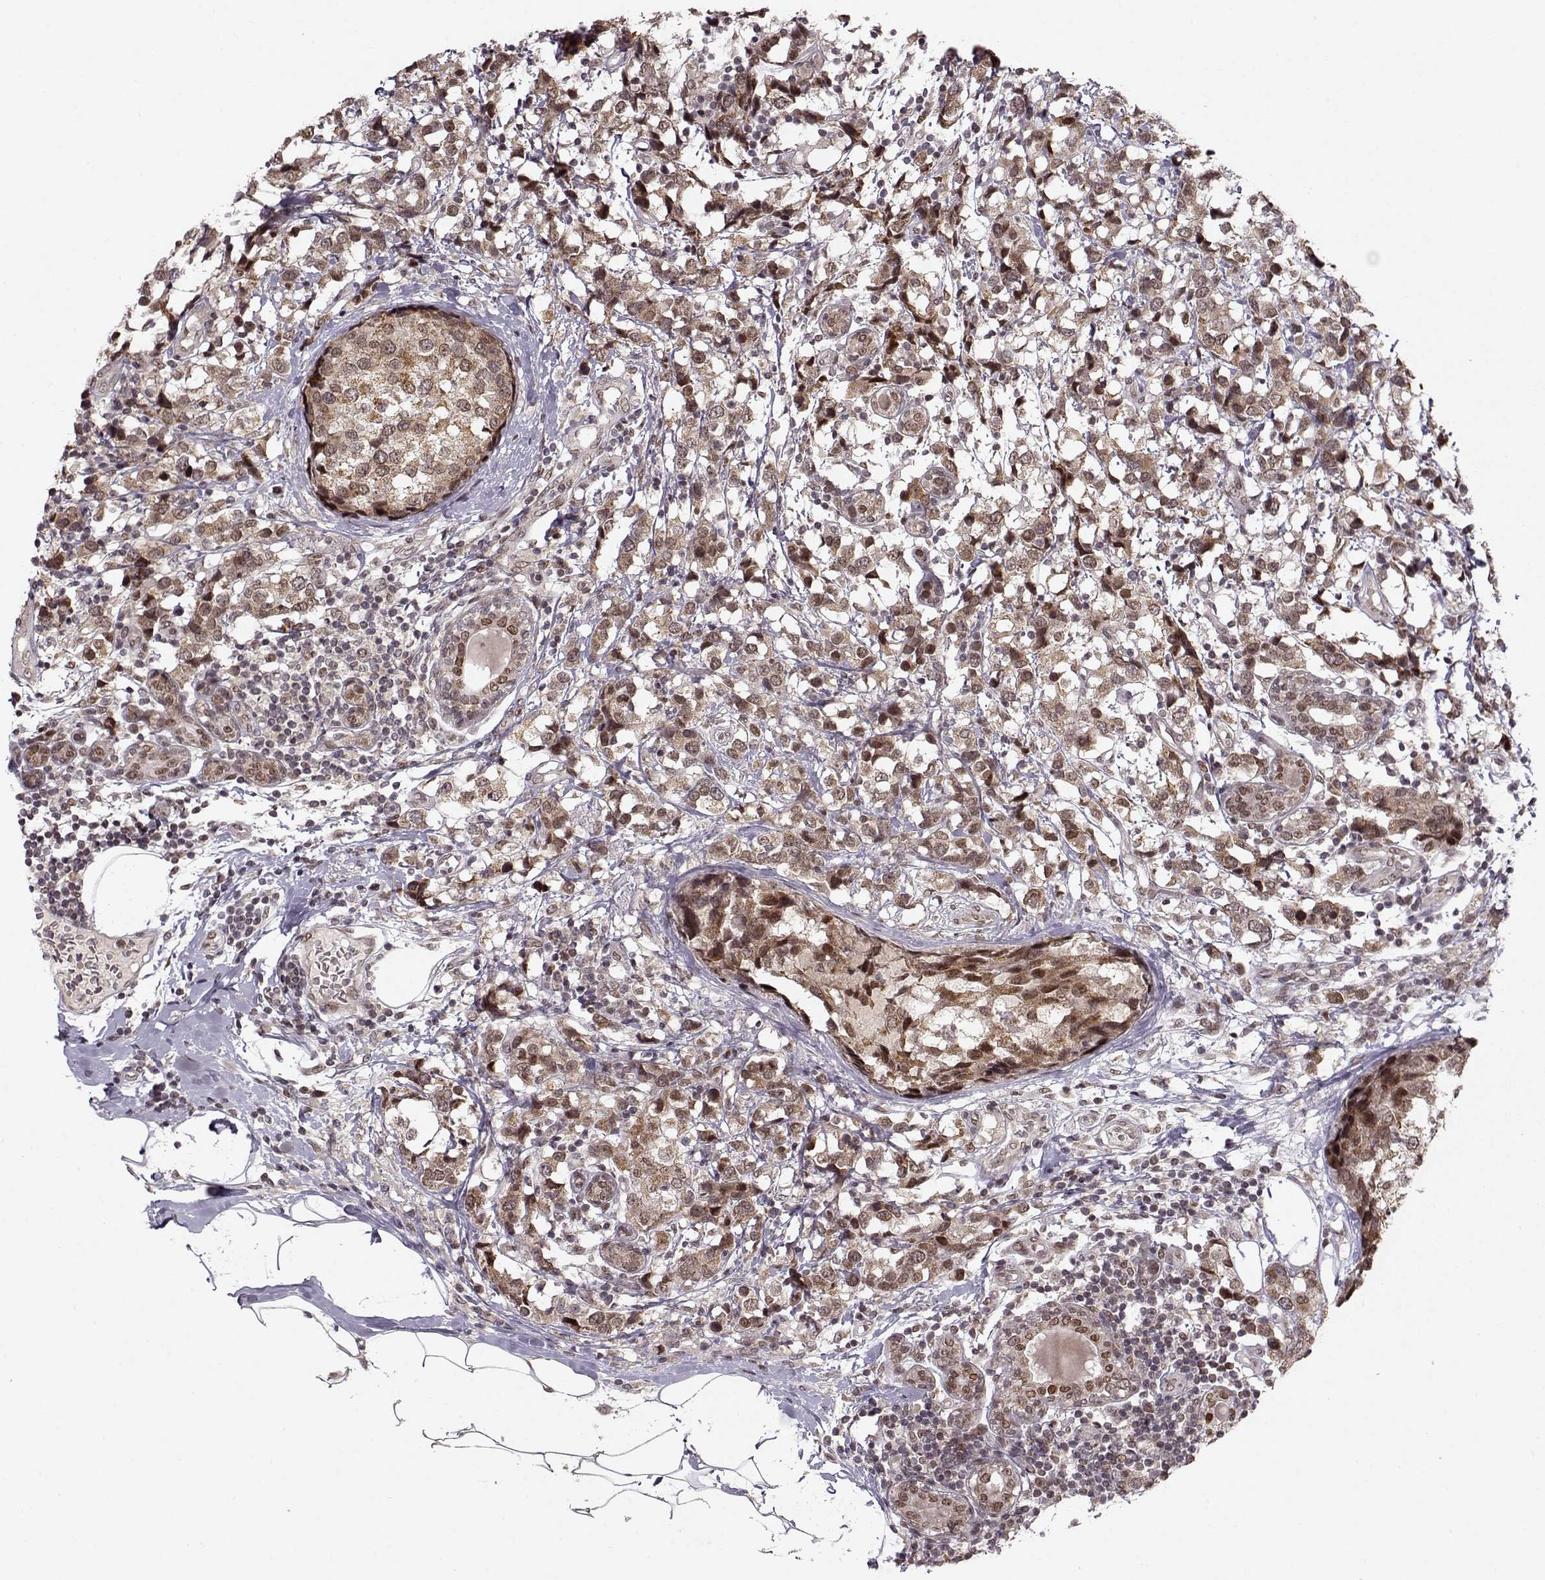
{"staining": {"intensity": "weak", "quantity": ">75%", "location": "cytoplasmic/membranous"}, "tissue": "breast cancer", "cell_type": "Tumor cells", "image_type": "cancer", "snomed": [{"axis": "morphology", "description": "Lobular carcinoma"}, {"axis": "topography", "description": "Breast"}], "caption": "Lobular carcinoma (breast) tissue exhibits weak cytoplasmic/membranous staining in about >75% of tumor cells", "gene": "RAI1", "patient": {"sex": "female", "age": 59}}